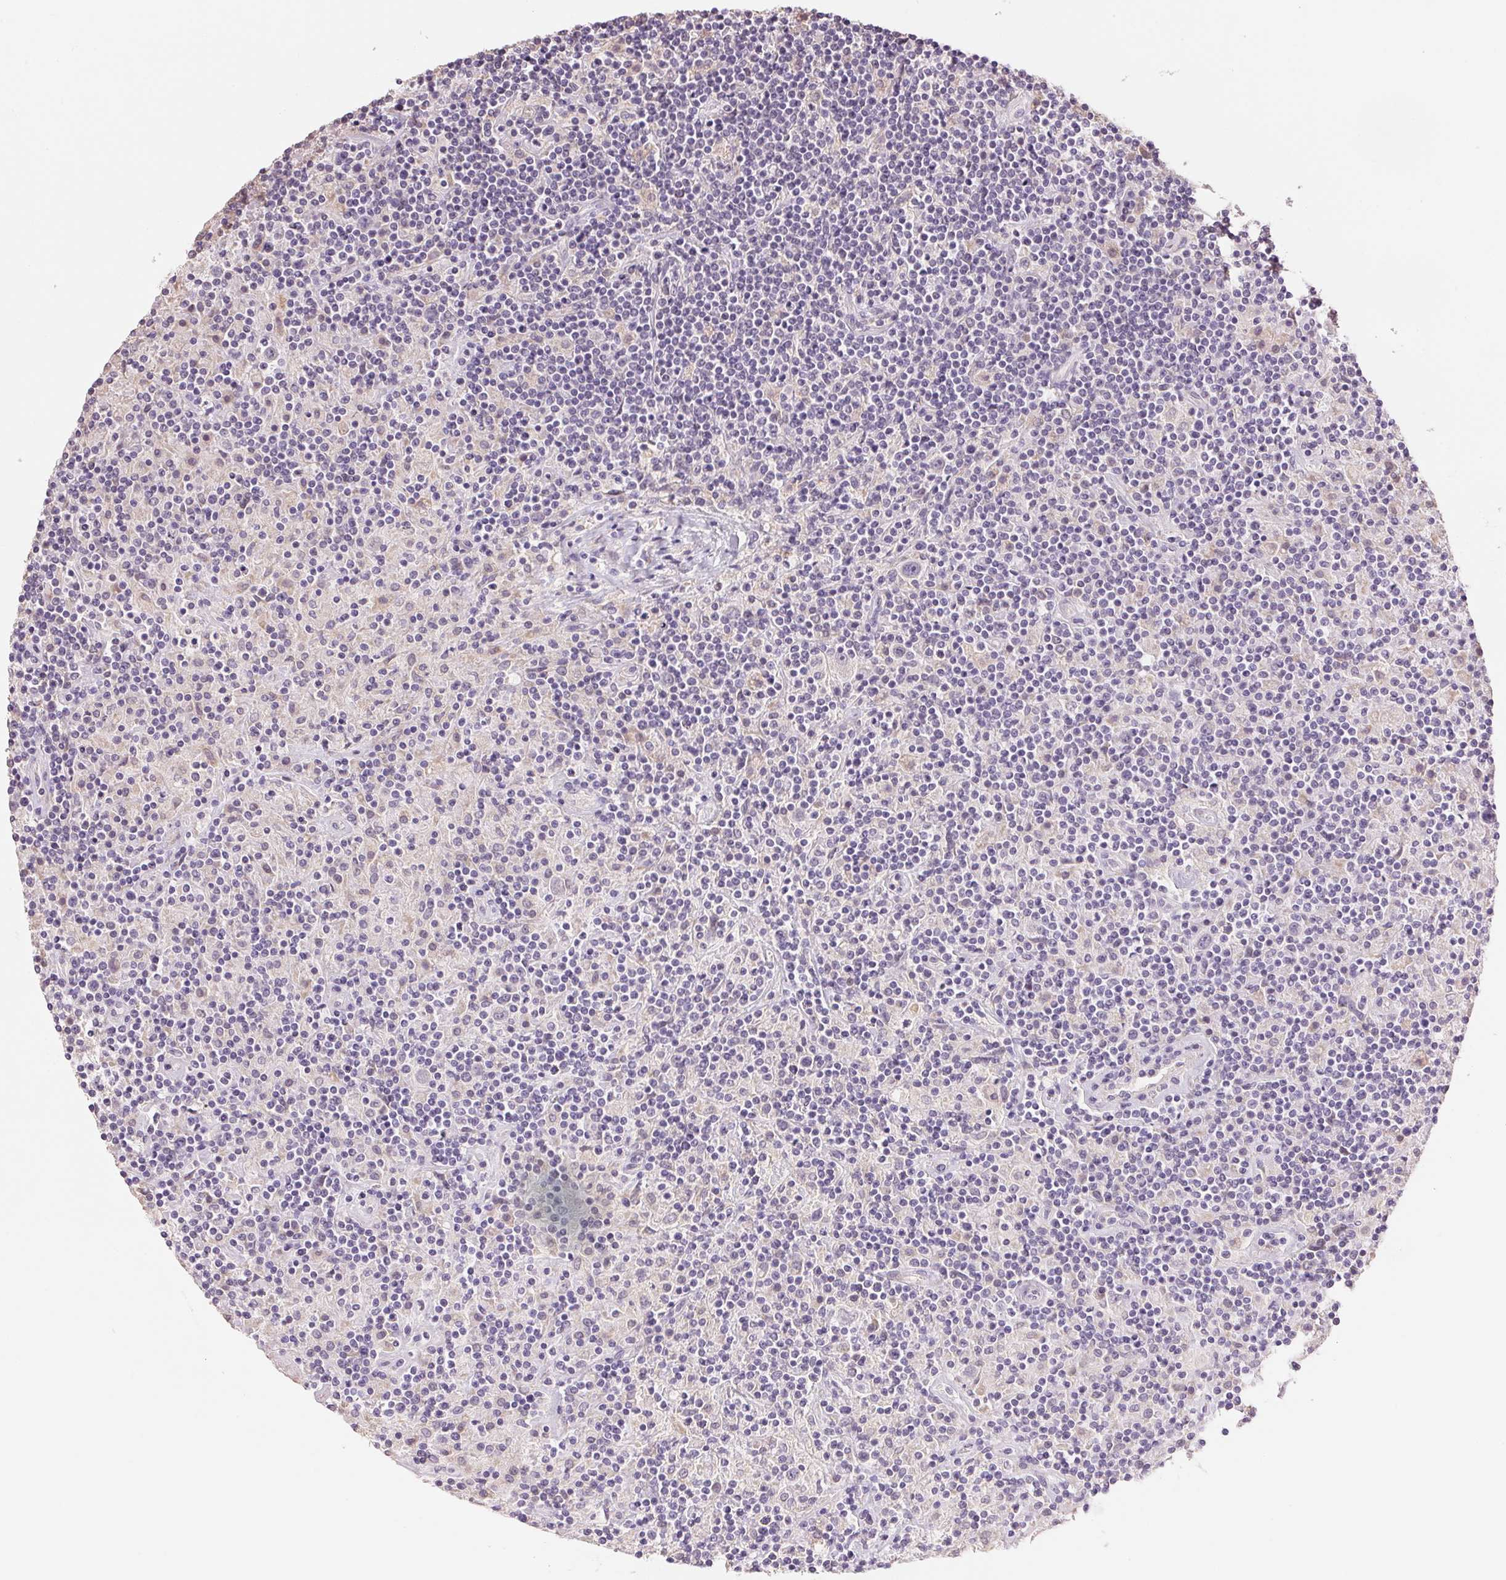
{"staining": {"intensity": "negative", "quantity": "none", "location": "none"}, "tissue": "lymphoma", "cell_type": "Tumor cells", "image_type": "cancer", "snomed": [{"axis": "morphology", "description": "Hodgkin's disease, NOS"}, {"axis": "topography", "description": "Lymph node"}], "caption": "Tumor cells are negative for protein expression in human lymphoma.", "gene": "LYZL6", "patient": {"sex": "male", "age": 70}}